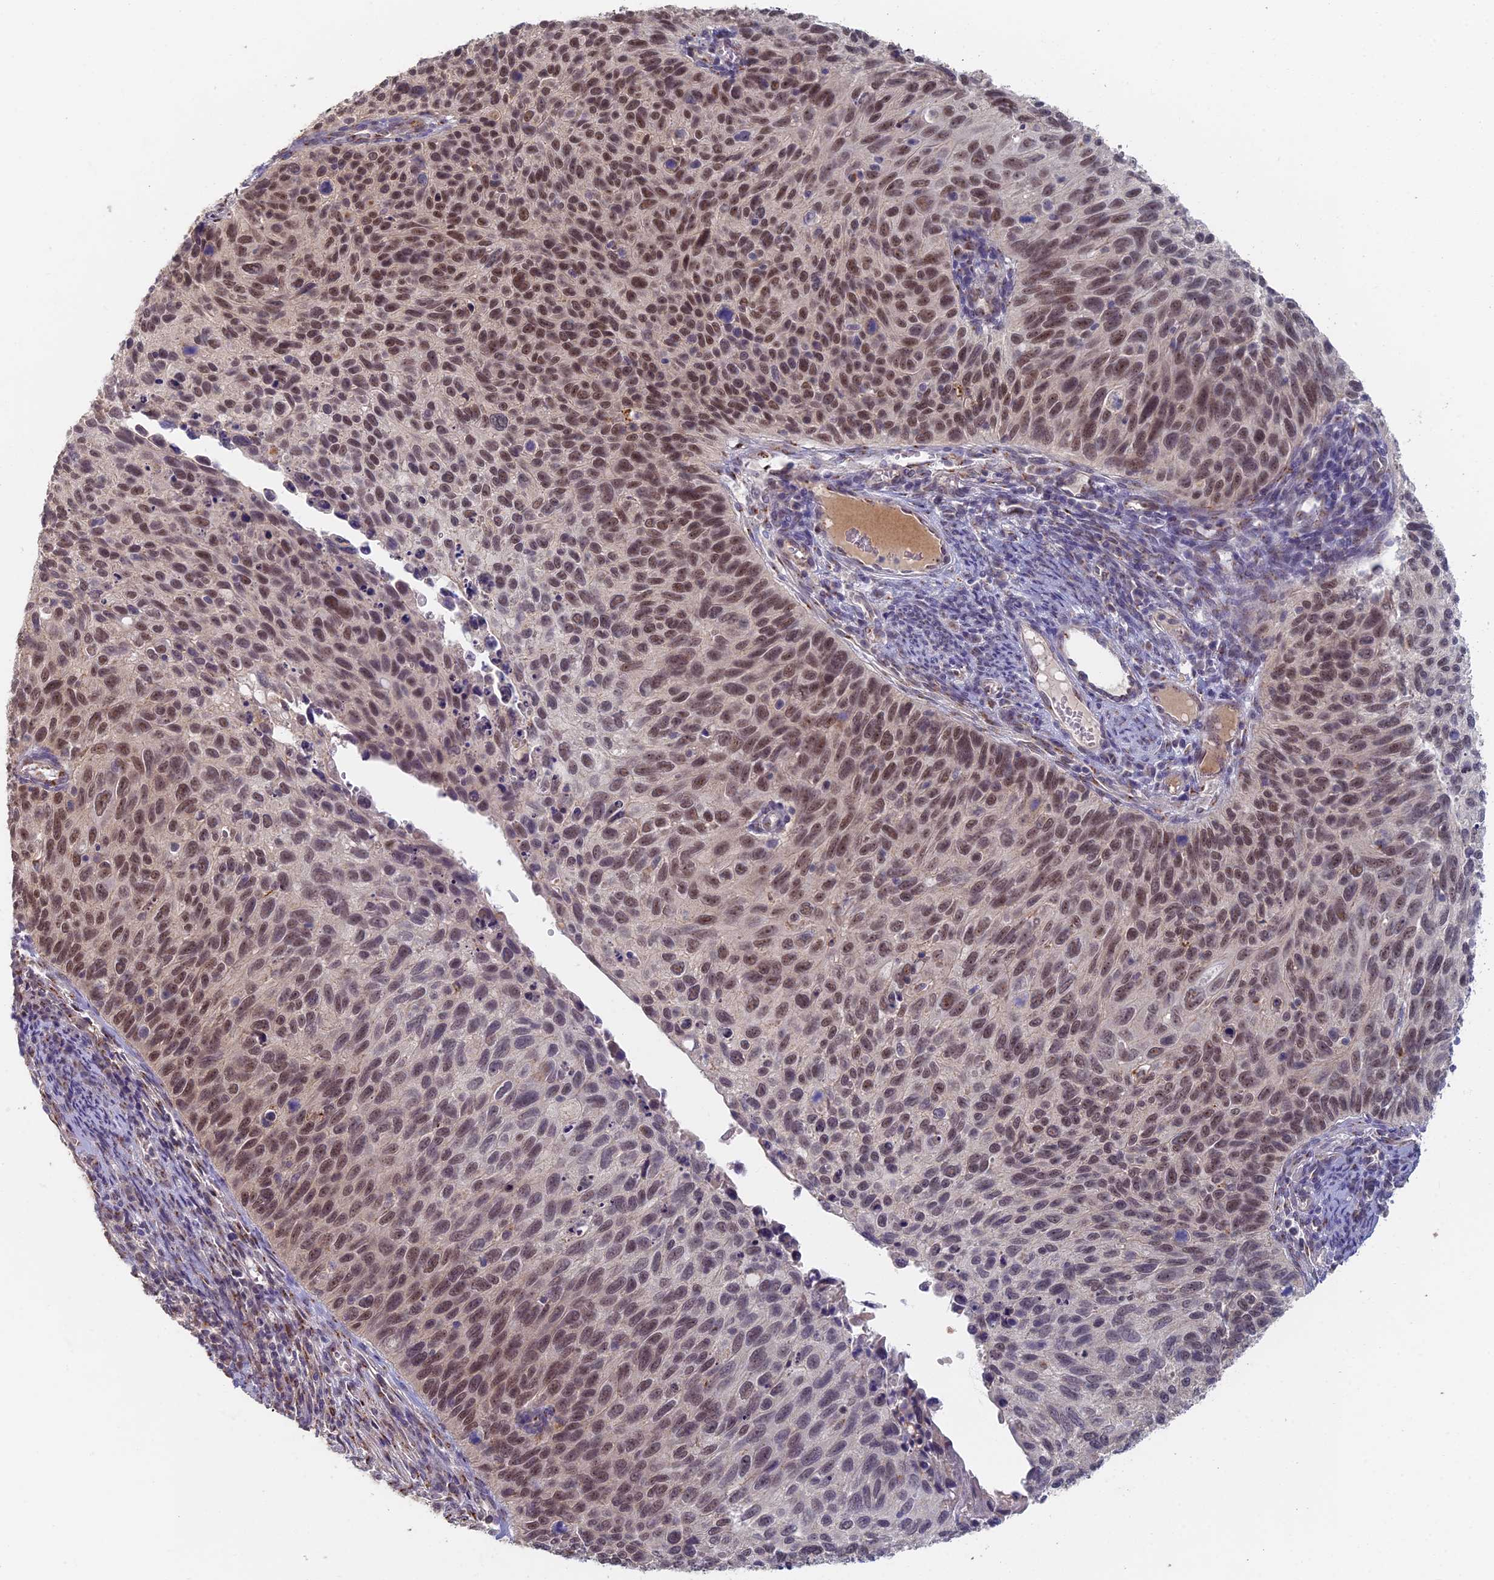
{"staining": {"intensity": "weak", "quantity": ">75%", "location": "nuclear"}, "tissue": "cervical cancer", "cell_type": "Tumor cells", "image_type": "cancer", "snomed": [{"axis": "morphology", "description": "Squamous cell carcinoma, NOS"}, {"axis": "topography", "description": "Cervix"}], "caption": "Squamous cell carcinoma (cervical) tissue shows weak nuclear expression in approximately >75% of tumor cells", "gene": "GPATCH1", "patient": {"sex": "female", "age": 70}}